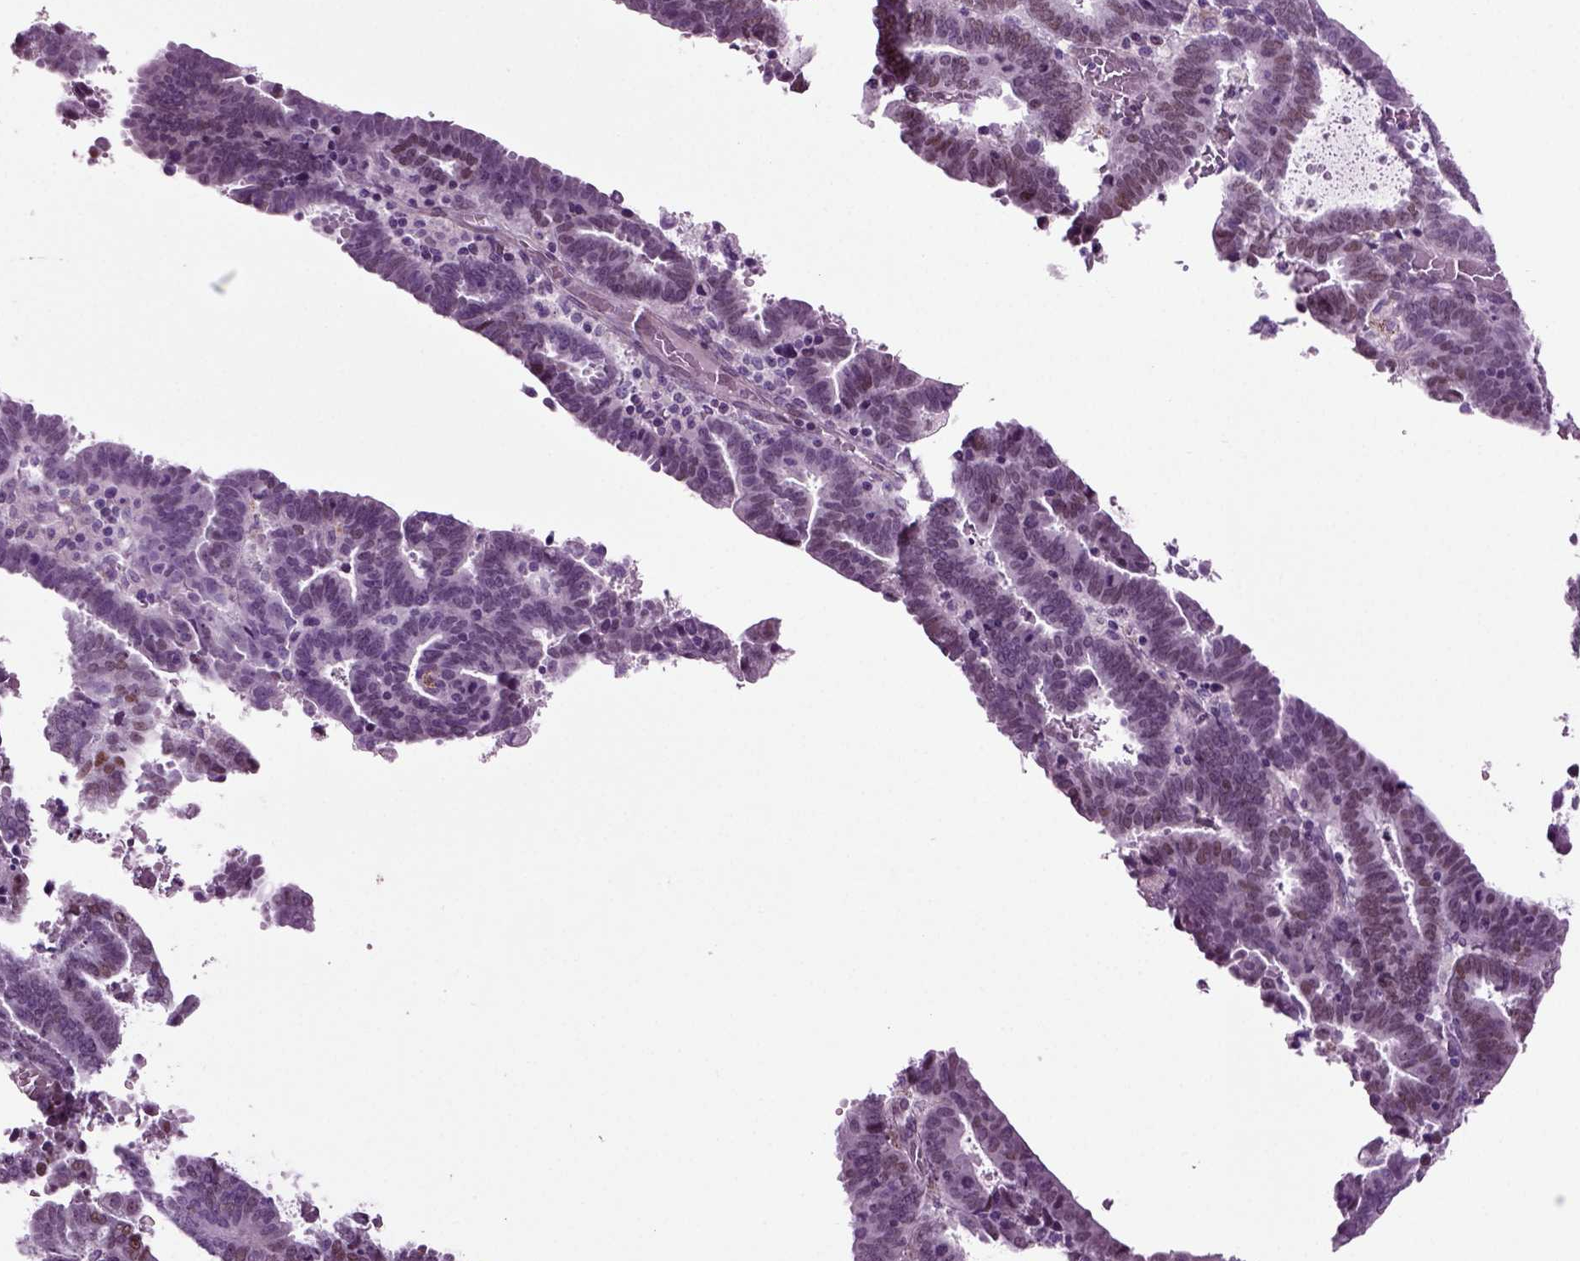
{"staining": {"intensity": "moderate", "quantity": "<25%", "location": "nuclear"}, "tissue": "endometrial cancer", "cell_type": "Tumor cells", "image_type": "cancer", "snomed": [{"axis": "morphology", "description": "Adenocarcinoma, NOS"}, {"axis": "topography", "description": "Uterus"}], "caption": "The image displays staining of adenocarcinoma (endometrial), revealing moderate nuclear protein expression (brown color) within tumor cells.", "gene": "ARID3A", "patient": {"sex": "female", "age": 83}}